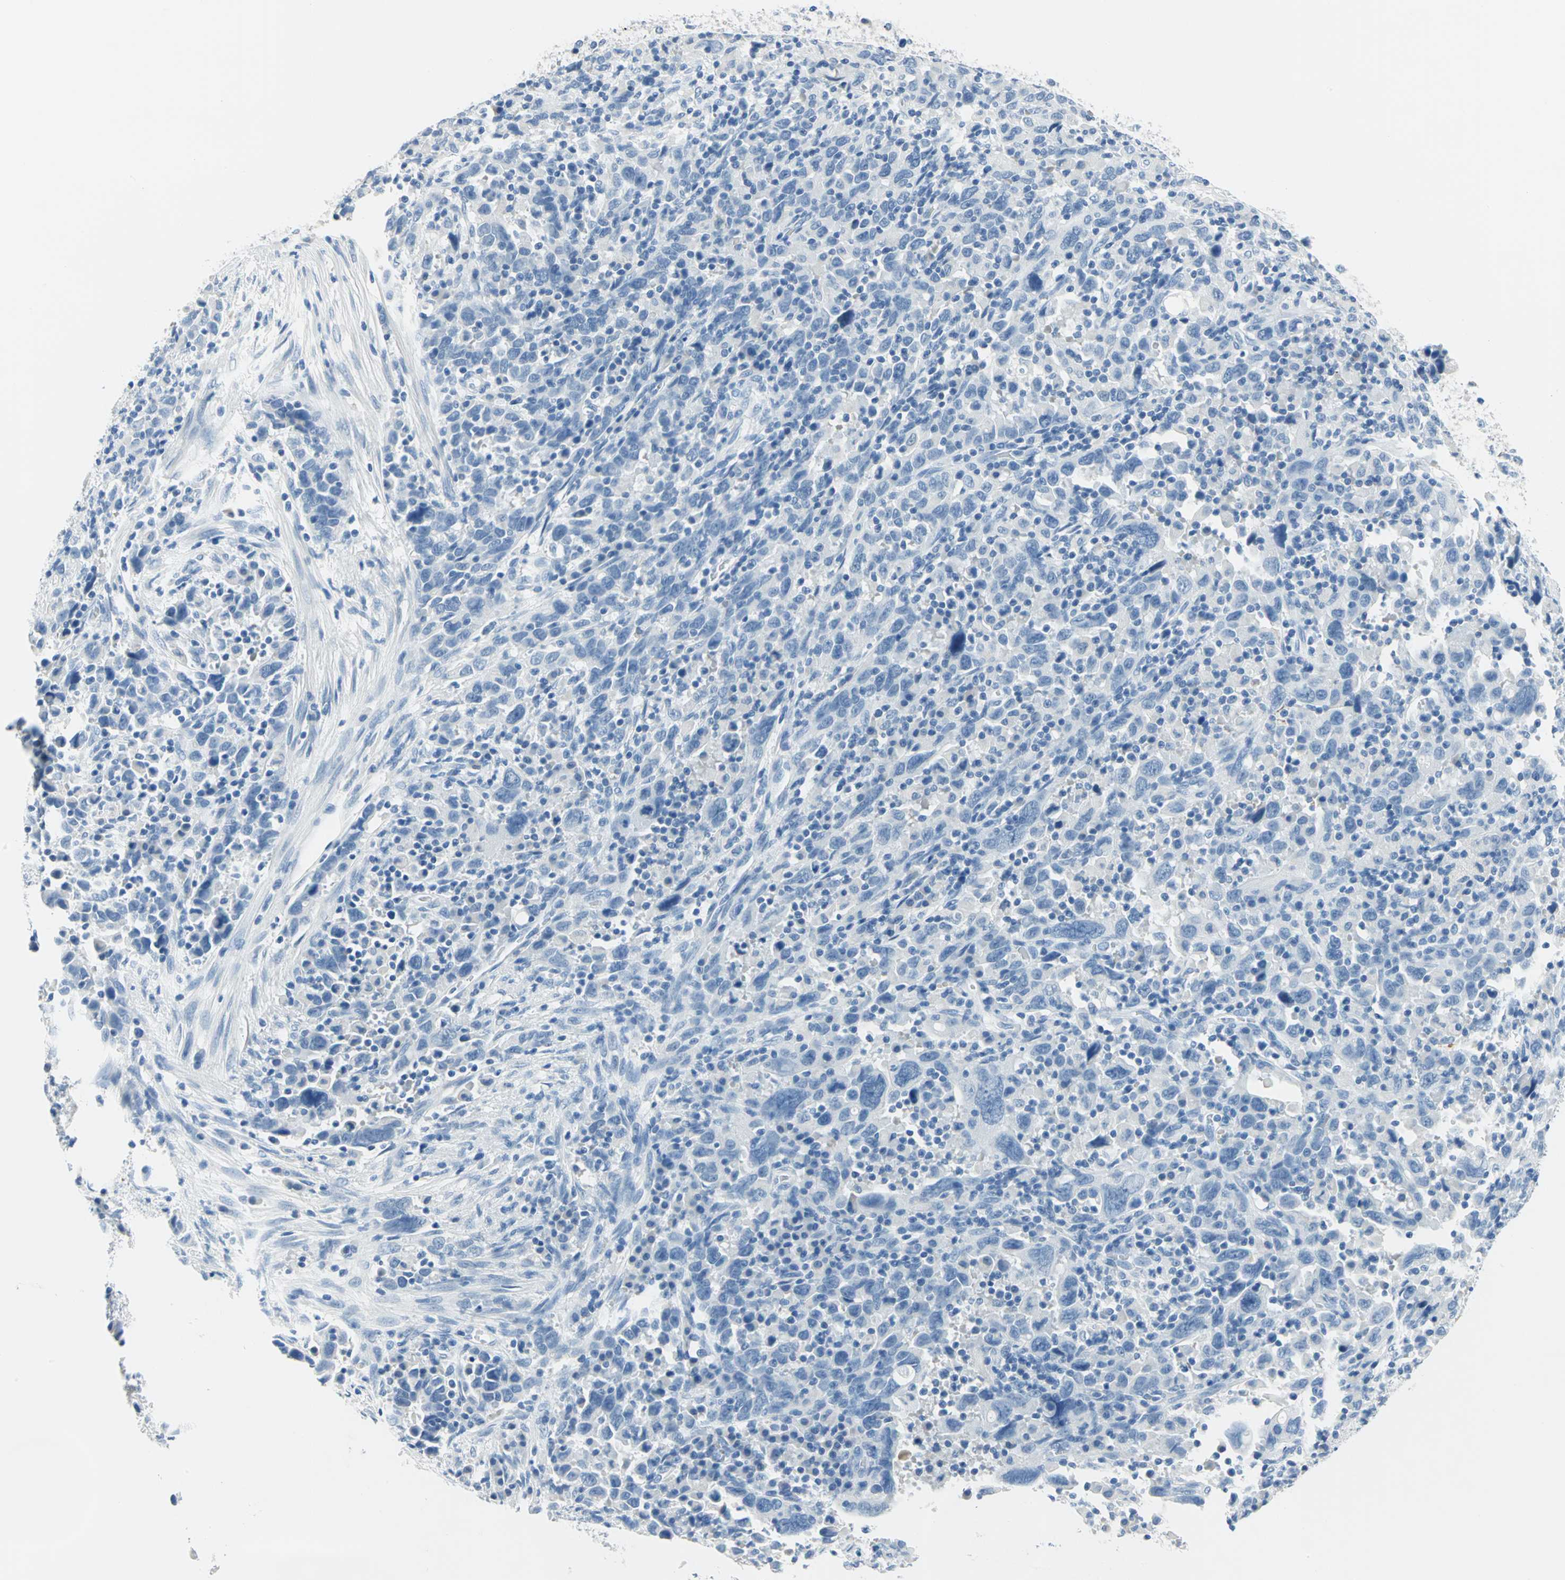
{"staining": {"intensity": "negative", "quantity": "none", "location": "none"}, "tissue": "urothelial cancer", "cell_type": "Tumor cells", "image_type": "cancer", "snomed": [{"axis": "morphology", "description": "Urothelial carcinoma, High grade"}, {"axis": "topography", "description": "Urinary bladder"}], "caption": "An image of human urothelial cancer is negative for staining in tumor cells.", "gene": "PKLR", "patient": {"sex": "male", "age": 61}}